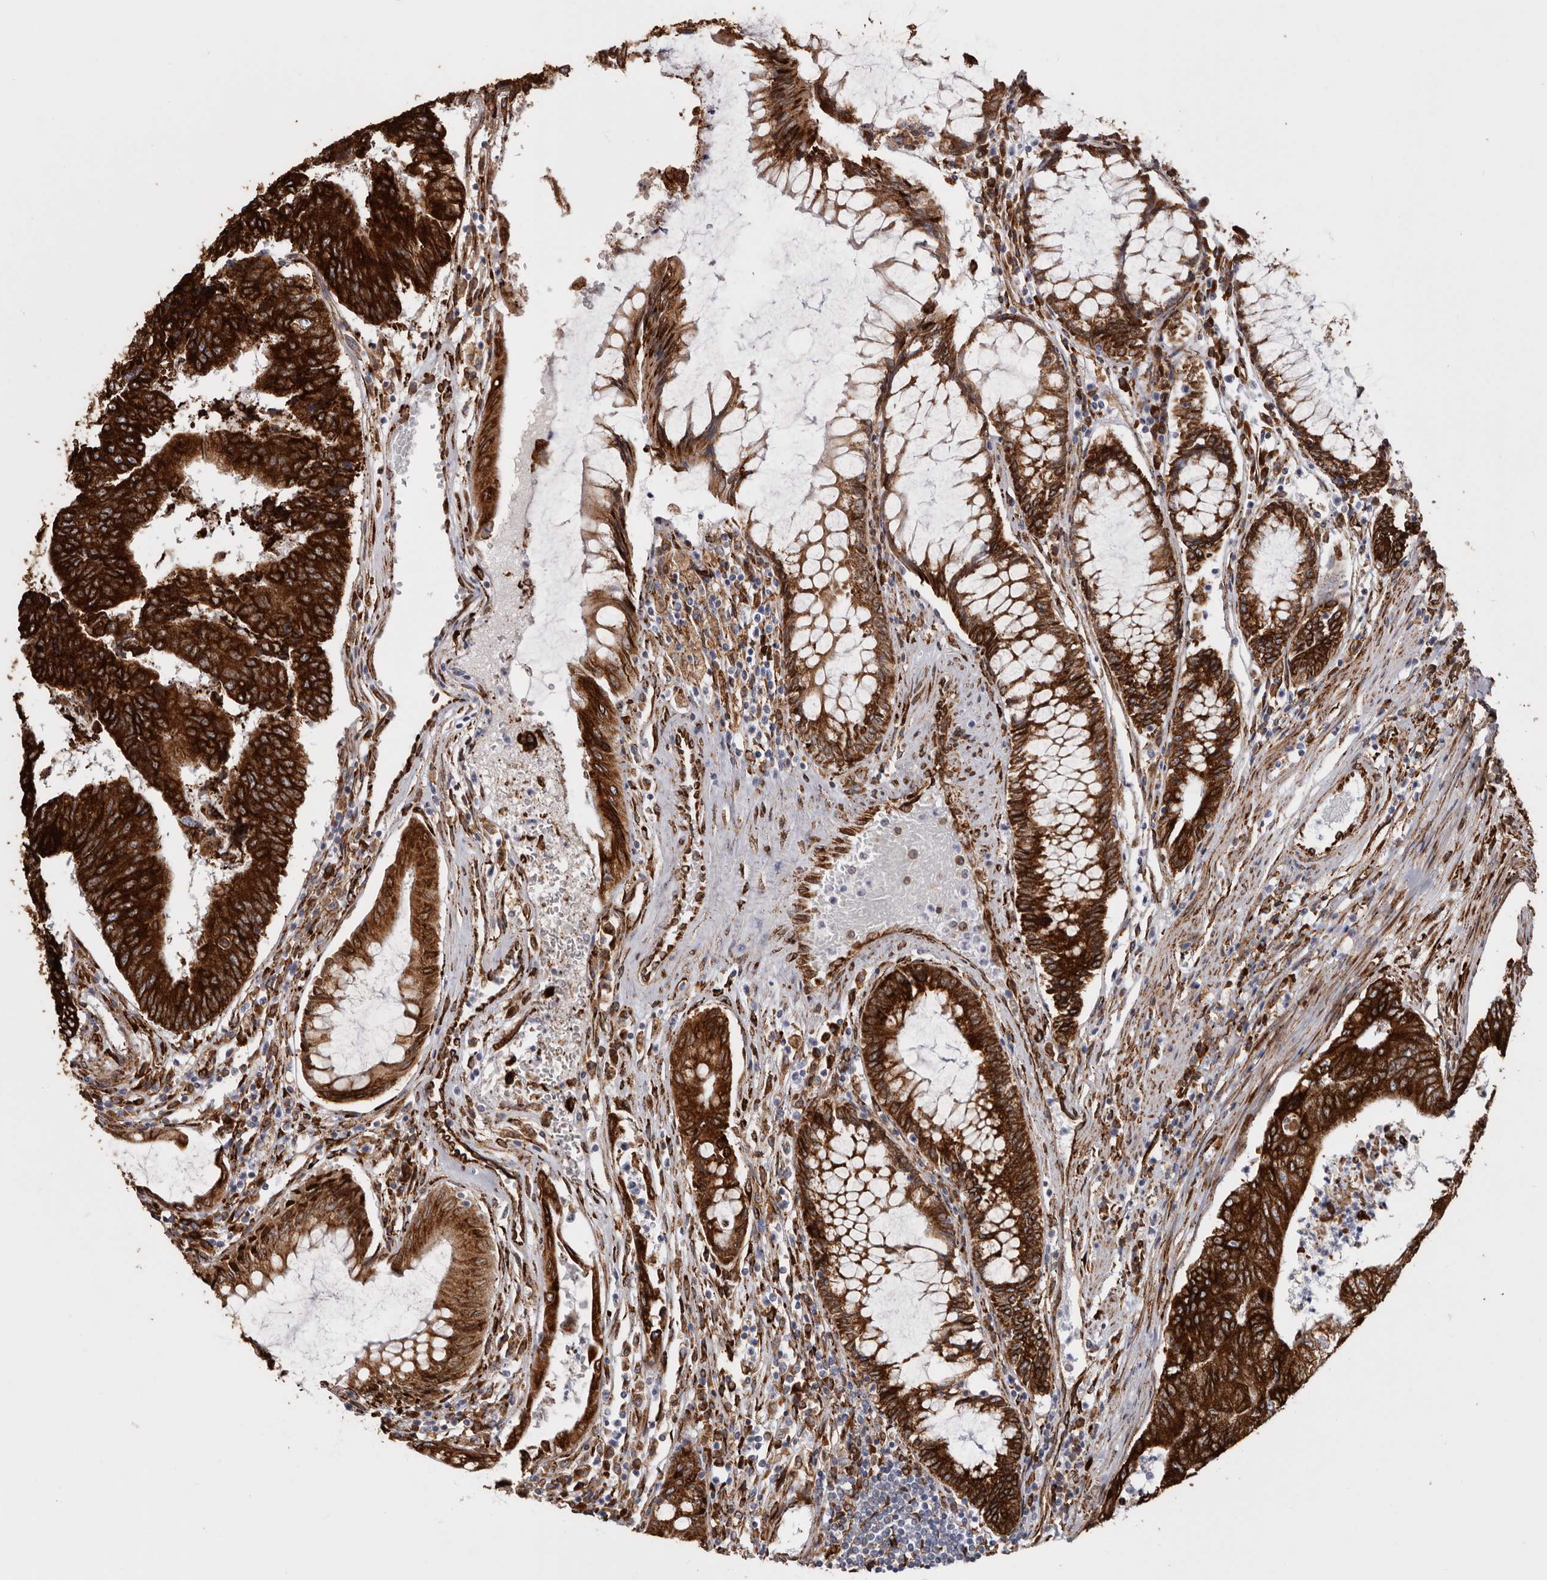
{"staining": {"intensity": "strong", "quantity": ">75%", "location": "cytoplasmic/membranous"}, "tissue": "colorectal cancer", "cell_type": "Tumor cells", "image_type": "cancer", "snomed": [{"axis": "morphology", "description": "Adenocarcinoma, NOS"}, {"axis": "topography", "description": "Colon"}], "caption": "DAB immunohistochemical staining of adenocarcinoma (colorectal) shows strong cytoplasmic/membranous protein staining in about >75% of tumor cells.", "gene": "SEMA3E", "patient": {"sex": "female", "age": 67}}